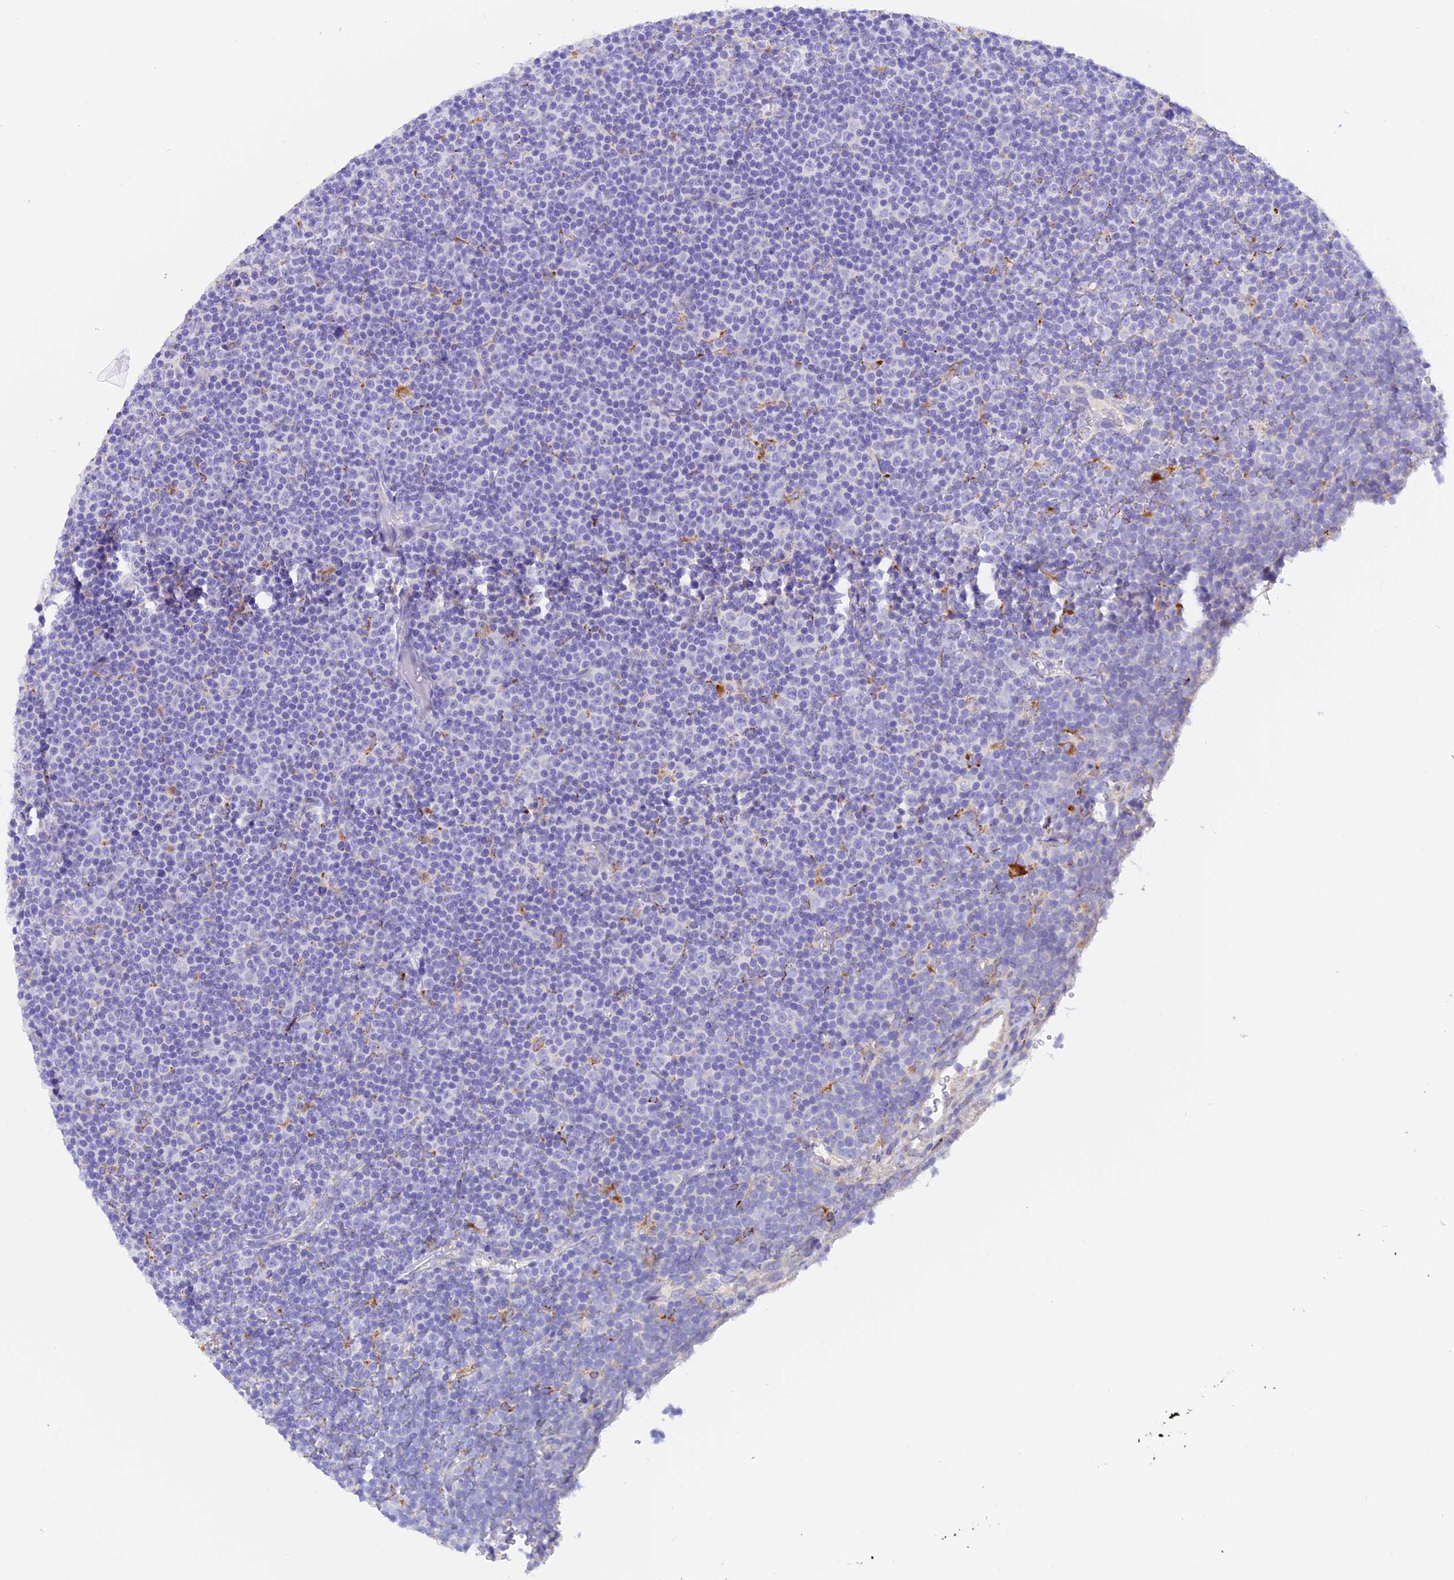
{"staining": {"intensity": "negative", "quantity": "none", "location": "none"}, "tissue": "lymphoma", "cell_type": "Tumor cells", "image_type": "cancer", "snomed": [{"axis": "morphology", "description": "Malignant lymphoma, non-Hodgkin's type, Low grade"}, {"axis": "topography", "description": "Lymph node"}], "caption": "Immunohistochemistry (IHC) image of neoplastic tissue: human malignant lymphoma, non-Hodgkin's type (low-grade) stained with DAB displays no significant protein positivity in tumor cells.", "gene": "VKORC1", "patient": {"sex": "female", "age": 67}}